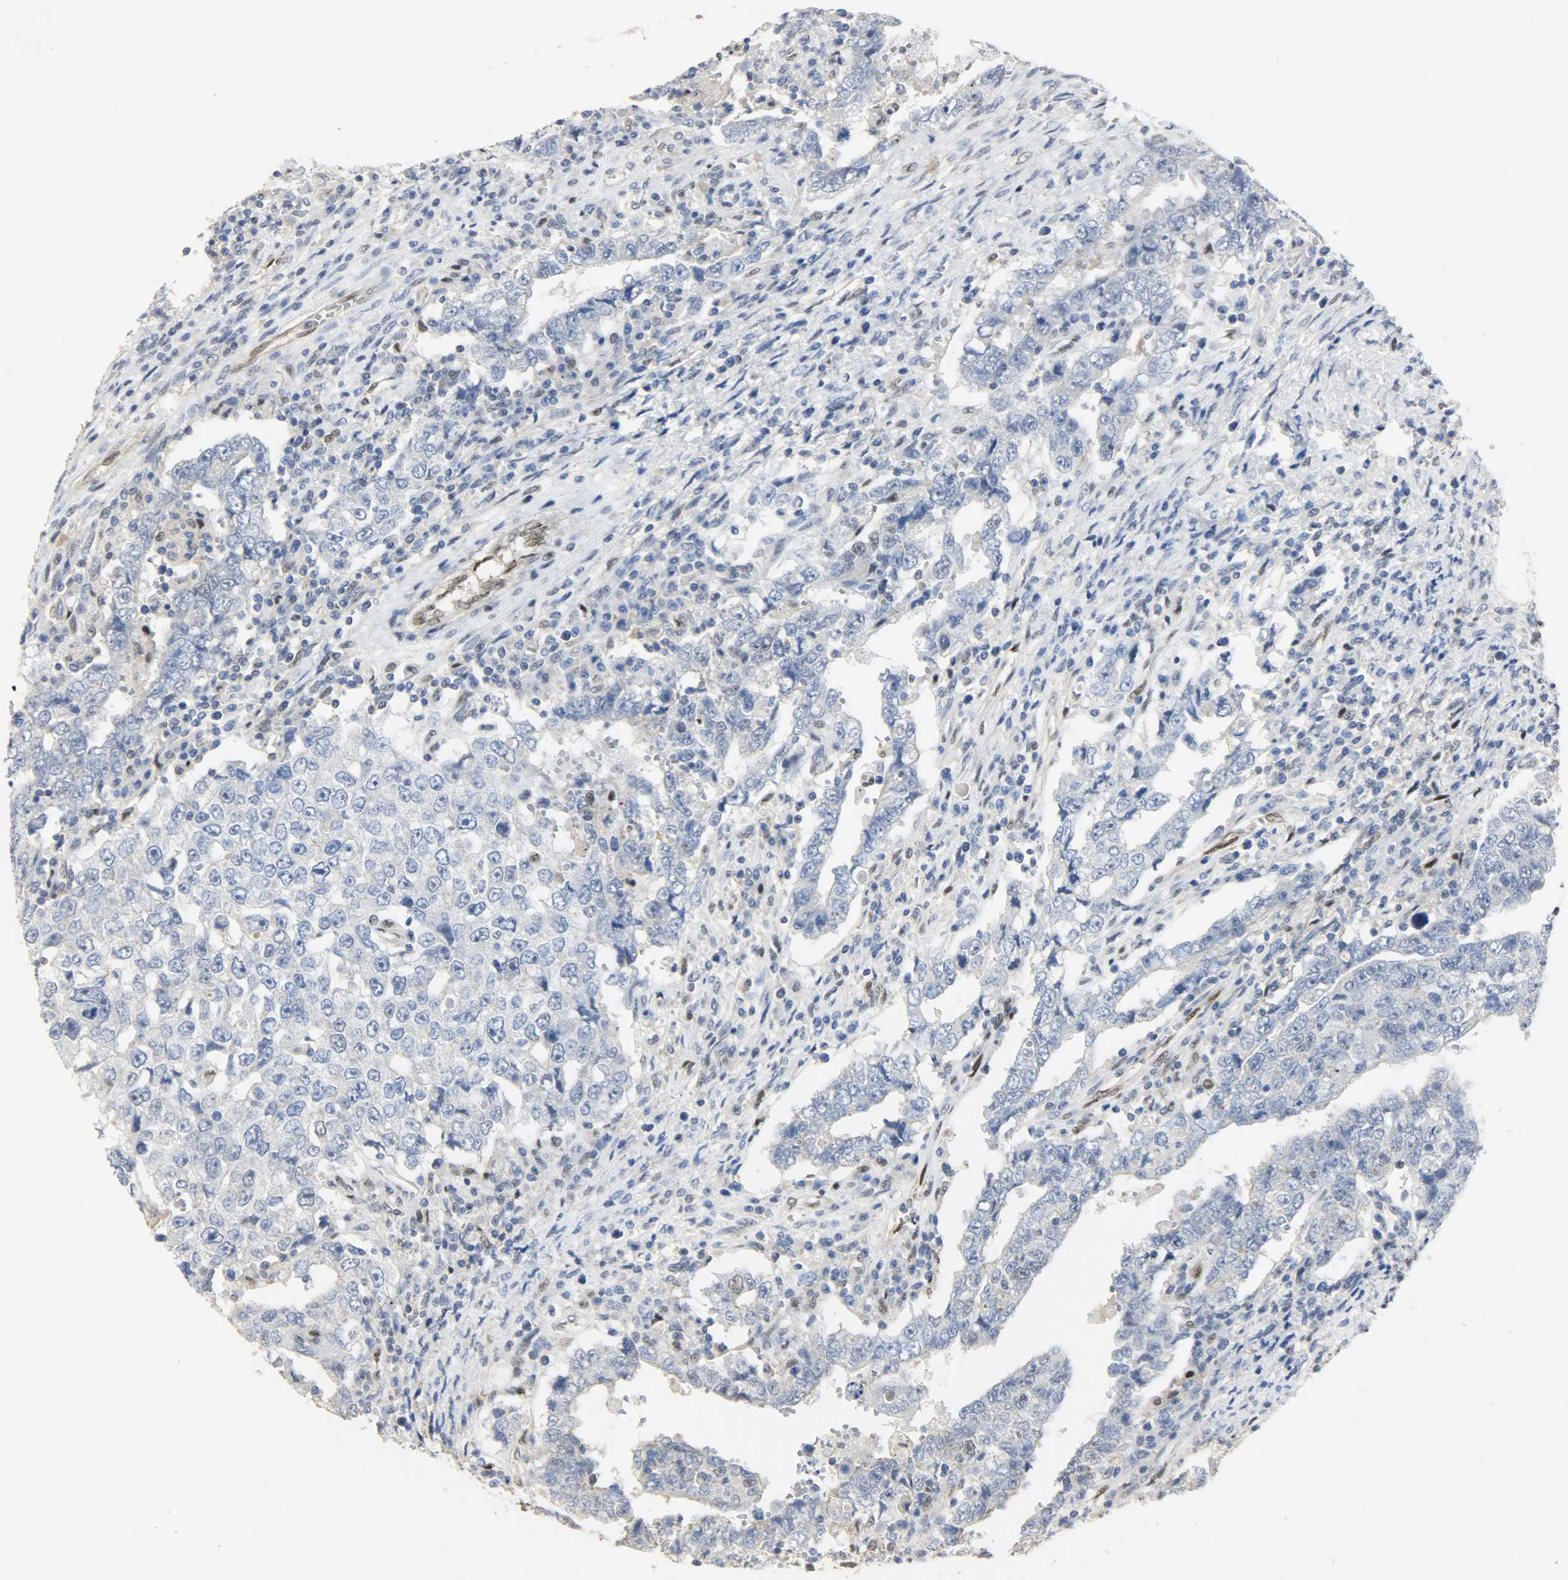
{"staining": {"intensity": "weak", "quantity": "<25%", "location": "nuclear"}, "tissue": "testis cancer", "cell_type": "Tumor cells", "image_type": "cancer", "snomed": [{"axis": "morphology", "description": "Carcinoma, Embryonal, NOS"}, {"axis": "topography", "description": "Testis"}], "caption": "Protein analysis of testis cancer displays no significant positivity in tumor cells.", "gene": "NPEPL1", "patient": {"sex": "male", "age": 26}}